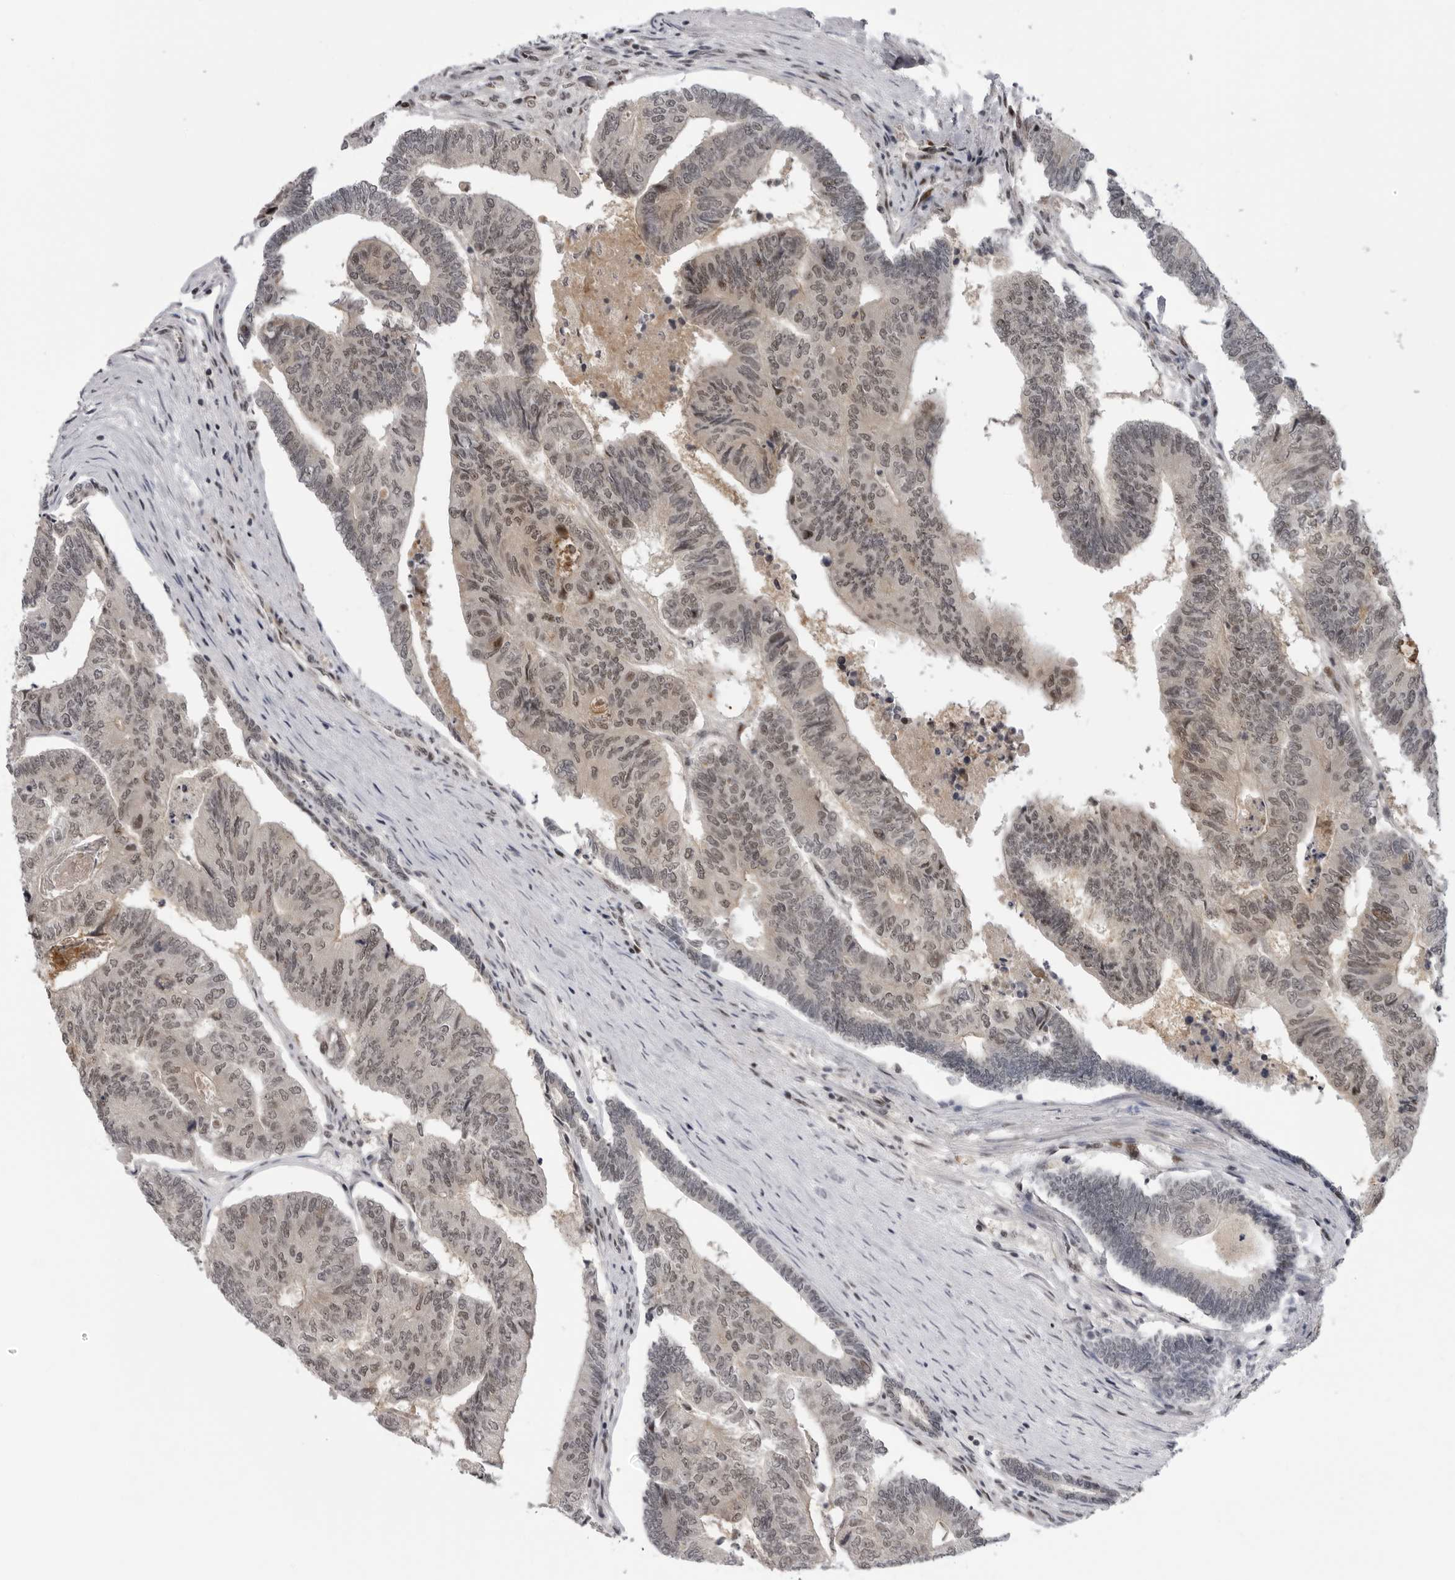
{"staining": {"intensity": "weak", "quantity": ">75%", "location": "nuclear"}, "tissue": "colorectal cancer", "cell_type": "Tumor cells", "image_type": "cancer", "snomed": [{"axis": "morphology", "description": "Adenocarcinoma, NOS"}, {"axis": "topography", "description": "Colon"}], "caption": "An IHC histopathology image of neoplastic tissue is shown. Protein staining in brown highlights weak nuclear positivity in adenocarcinoma (colorectal) within tumor cells. The staining was performed using DAB, with brown indicating positive protein expression. Nuclei are stained blue with hematoxylin.", "gene": "ALPK2", "patient": {"sex": "female", "age": 67}}